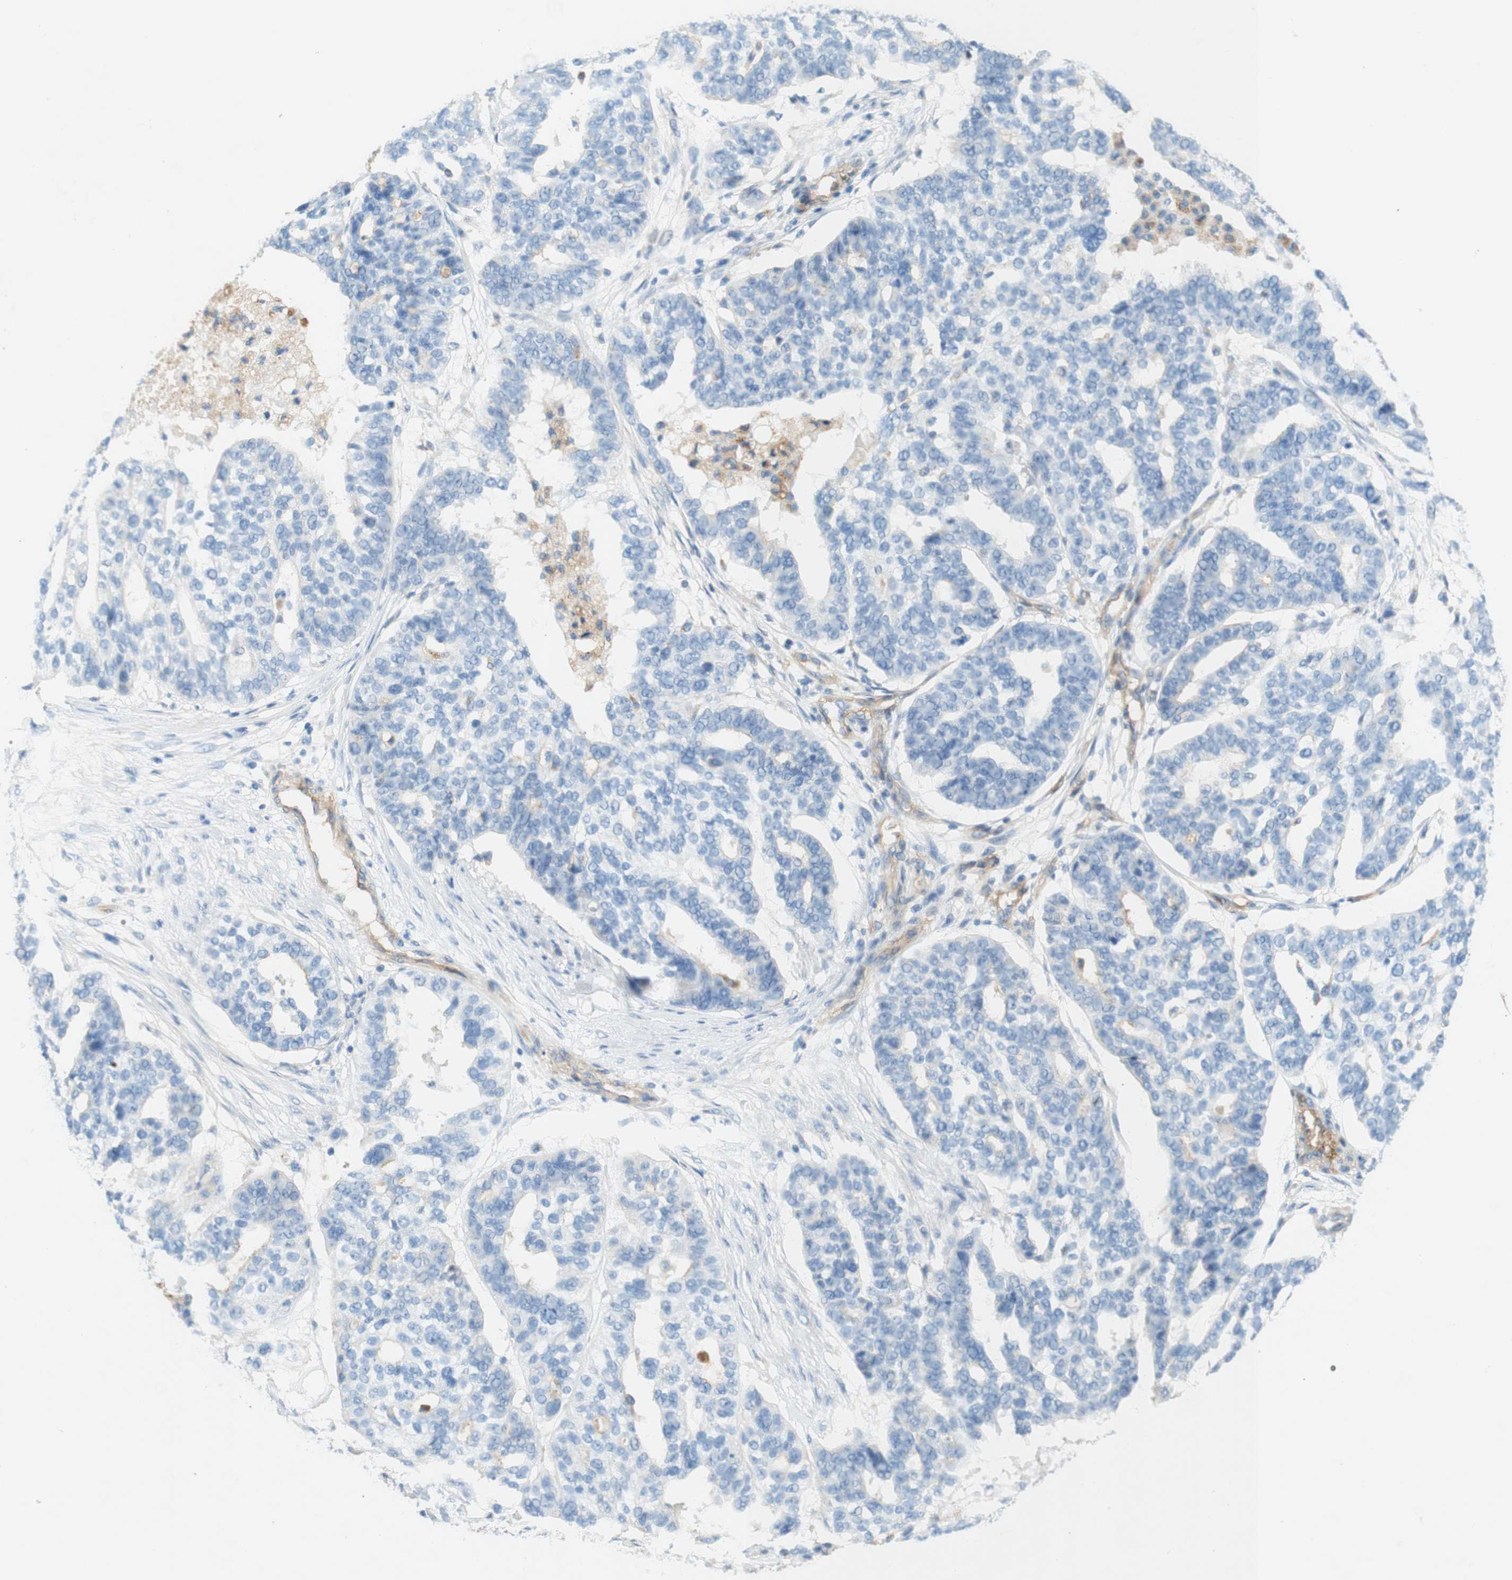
{"staining": {"intensity": "negative", "quantity": "none", "location": "none"}, "tissue": "ovarian cancer", "cell_type": "Tumor cells", "image_type": "cancer", "snomed": [{"axis": "morphology", "description": "Cystadenocarcinoma, serous, NOS"}, {"axis": "topography", "description": "Ovary"}], "caption": "Tumor cells show no significant expression in ovarian cancer.", "gene": "STOM", "patient": {"sex": "female", "age": 59}}